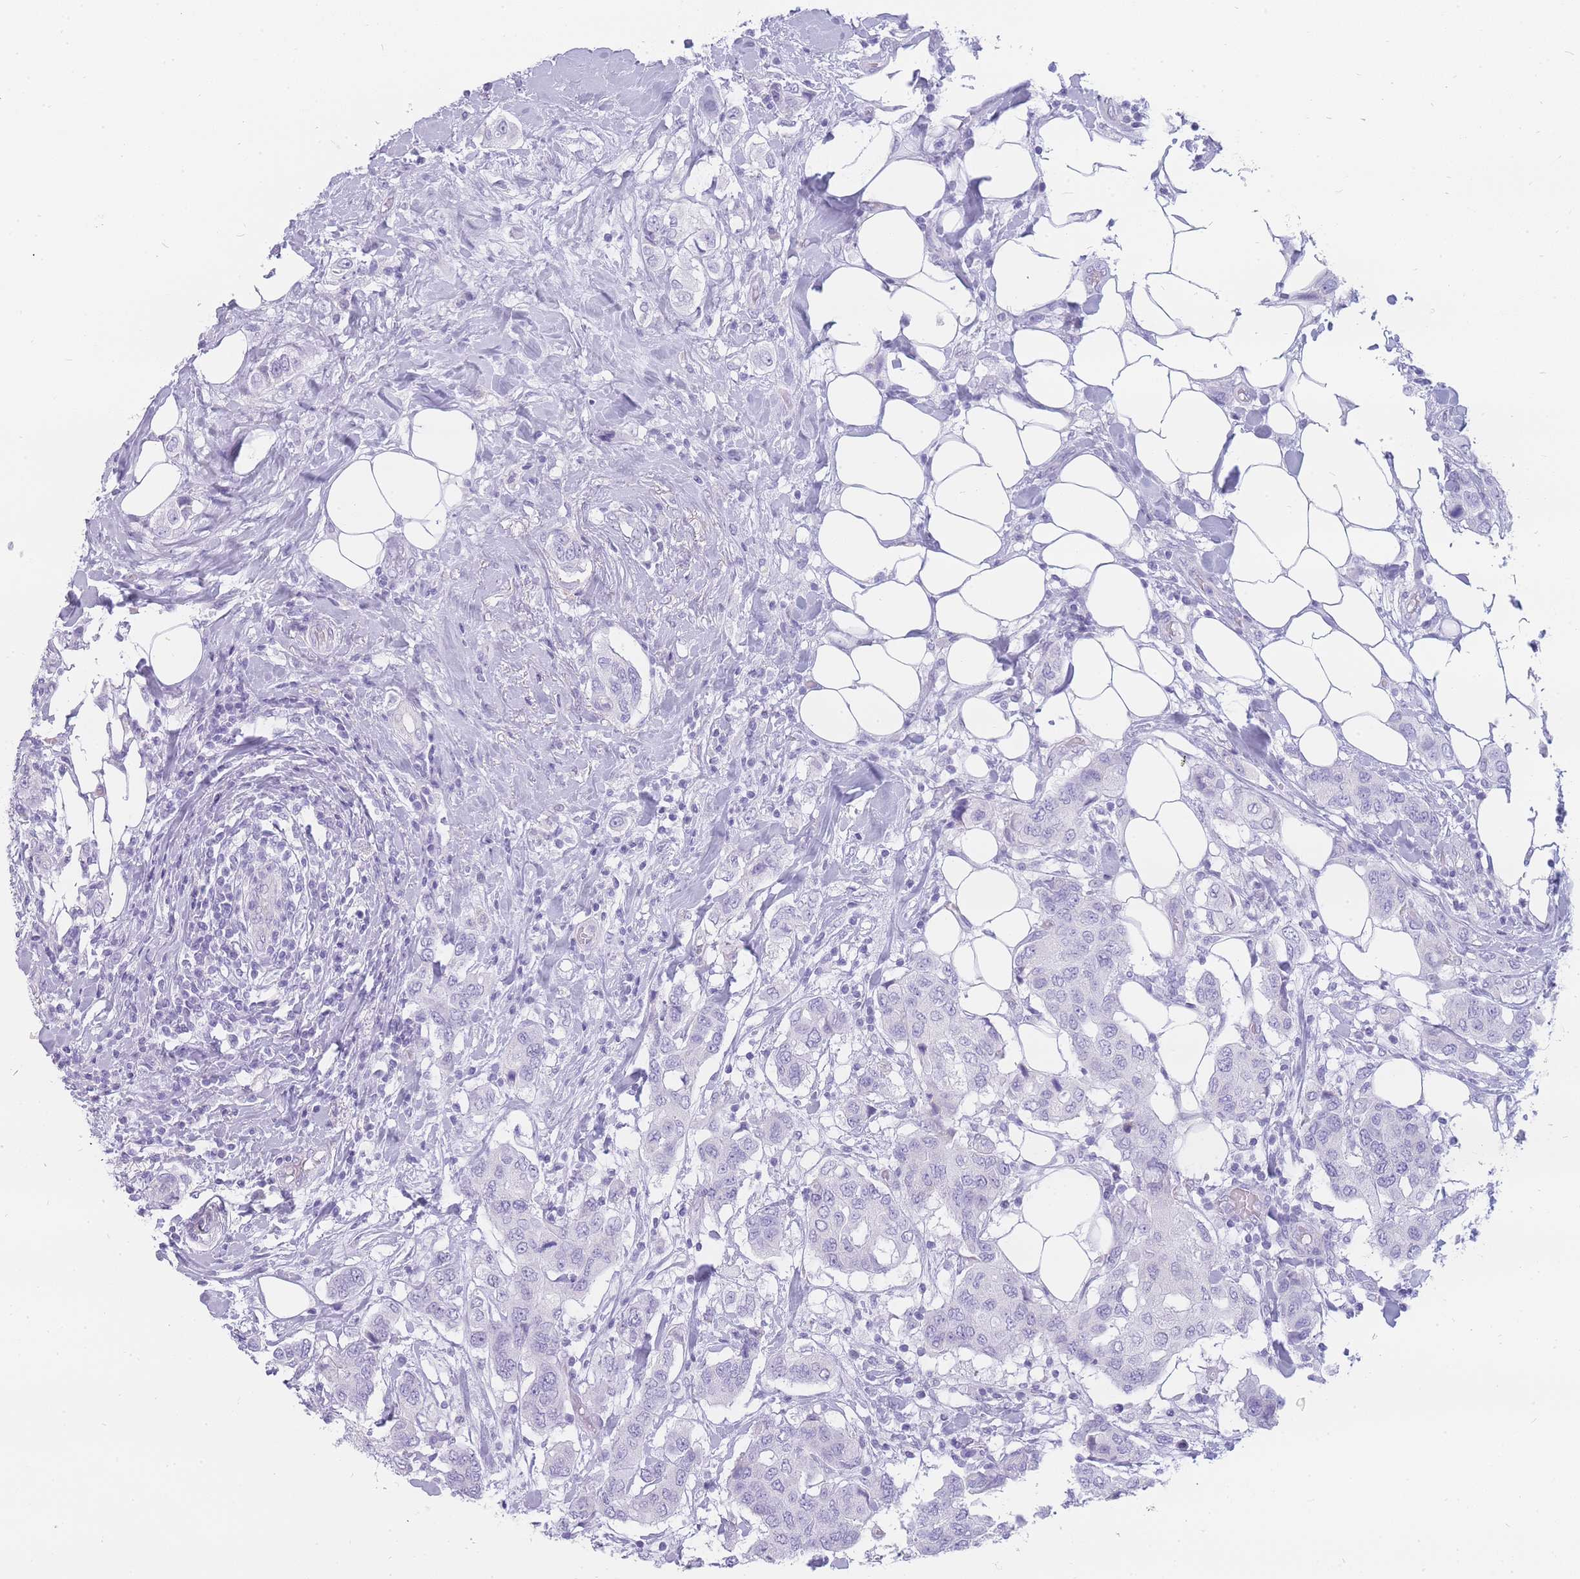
{"staining": {"intensity": "negative", "quantity": "none", "location": "none"}, "tissue": "breast cancer", "cell_type": "Tumor cells", "image_type": "cancer", "snomed": [{"axis": "morphology", "description": "Lobular carcinoma"}, {"axis": "topography", "description": "Breast"}], "caption": "This is a photomicrograph of IHC staining of breast cancer, which shows no staining in tumor cells.", "gene": "UPK1A", "patient": {"sex": "female", "age": 51}}